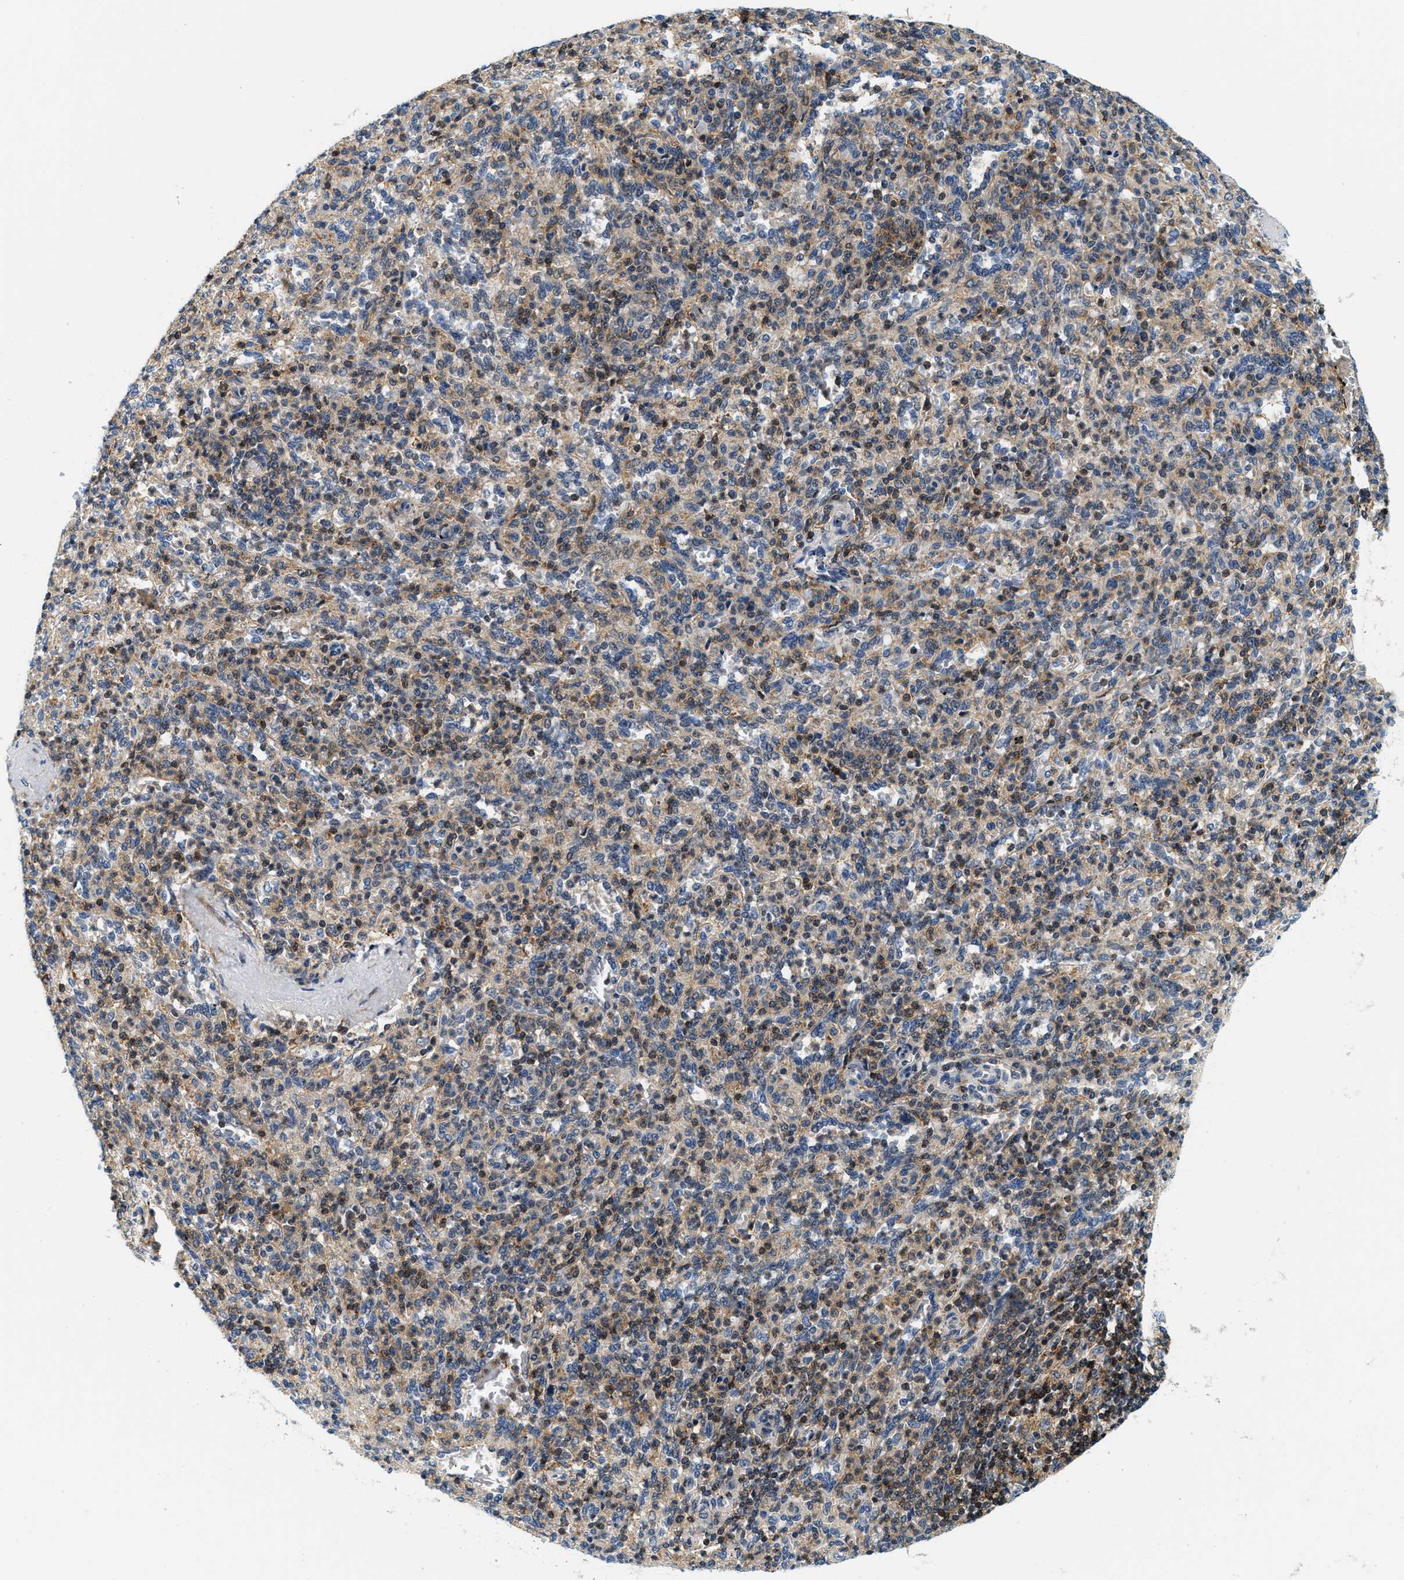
{"staining": {"intensity": "moderate", "quantity": "25%-75%", "location": "cytoplasmic/membranous,nuclear"}, "tissue": "spleen", "cell_type": "Cells in red pulp", "image_type": "normal", "snomed": [{"axis": "morphology", "description": "Normal tissue, NOS"}, {"axis": "topography", "description": "Spleen"}], "caption": "High-magnification brightfield microscopy of unremarkable spleen stained with DAB (brown) and counterstained with hematoxylin (blue). cells in red pulp exhibit moderate cytoplasmic/membranous,nuclear positivity is present in about25%-75% of cells.", "gene": "SAMD9", "patient": {"sex": "male", "age": 36}}